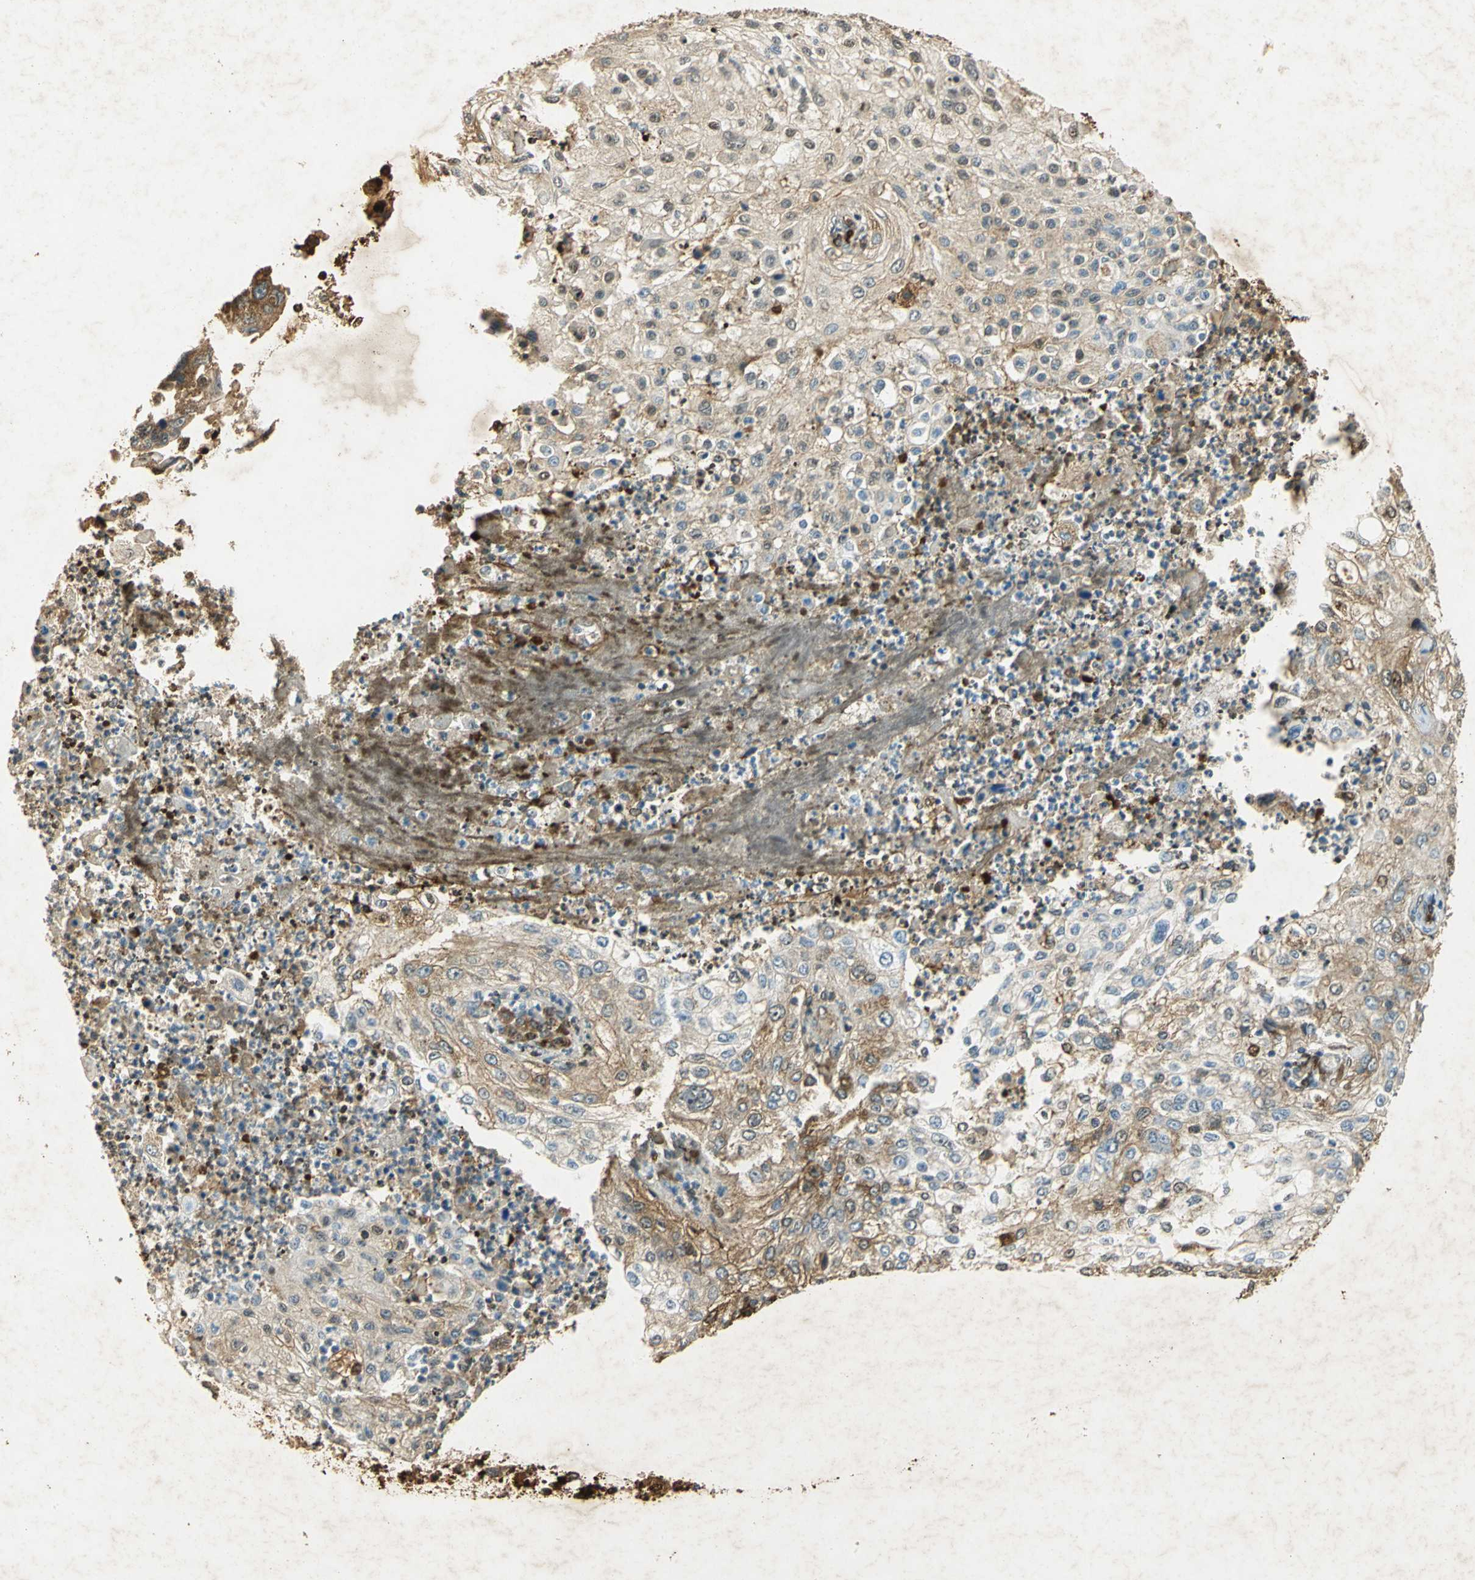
{"staining": {"intensity": "moderate", "quantity": "25%-75%", "location": "cytoplasmic/membranous"}, "tissue": "lung cancer", "cell_type": "Tumor cells", "image_type": "cancer", "snomed": [{"axis": "morphology", "description": "Inflammation, NOS"}, {"axis": "morphology", "description": "Squamous cell carcinoma, NOS"}, {"axis": "topography", "description": "Lymph node"}, {"axis": "topography", "description": "Soft tissue"}, {"axis": "topography", "description": "Lung"}], "caption": "Lung squamous cell carcinoma was stained to show a protein in brown. There is medium levels of moderate cytoplasmic/membranous expression in about 25%-75% of tumor cells. The staining is performed using DAB (3,3'-diaminobenzidine) brown chromogen to label protein expression. The nuclei are counter-stained blue using hematoxylin.", "gene": "ANXA4", "patient": {"sex": "male", "age": 66}}